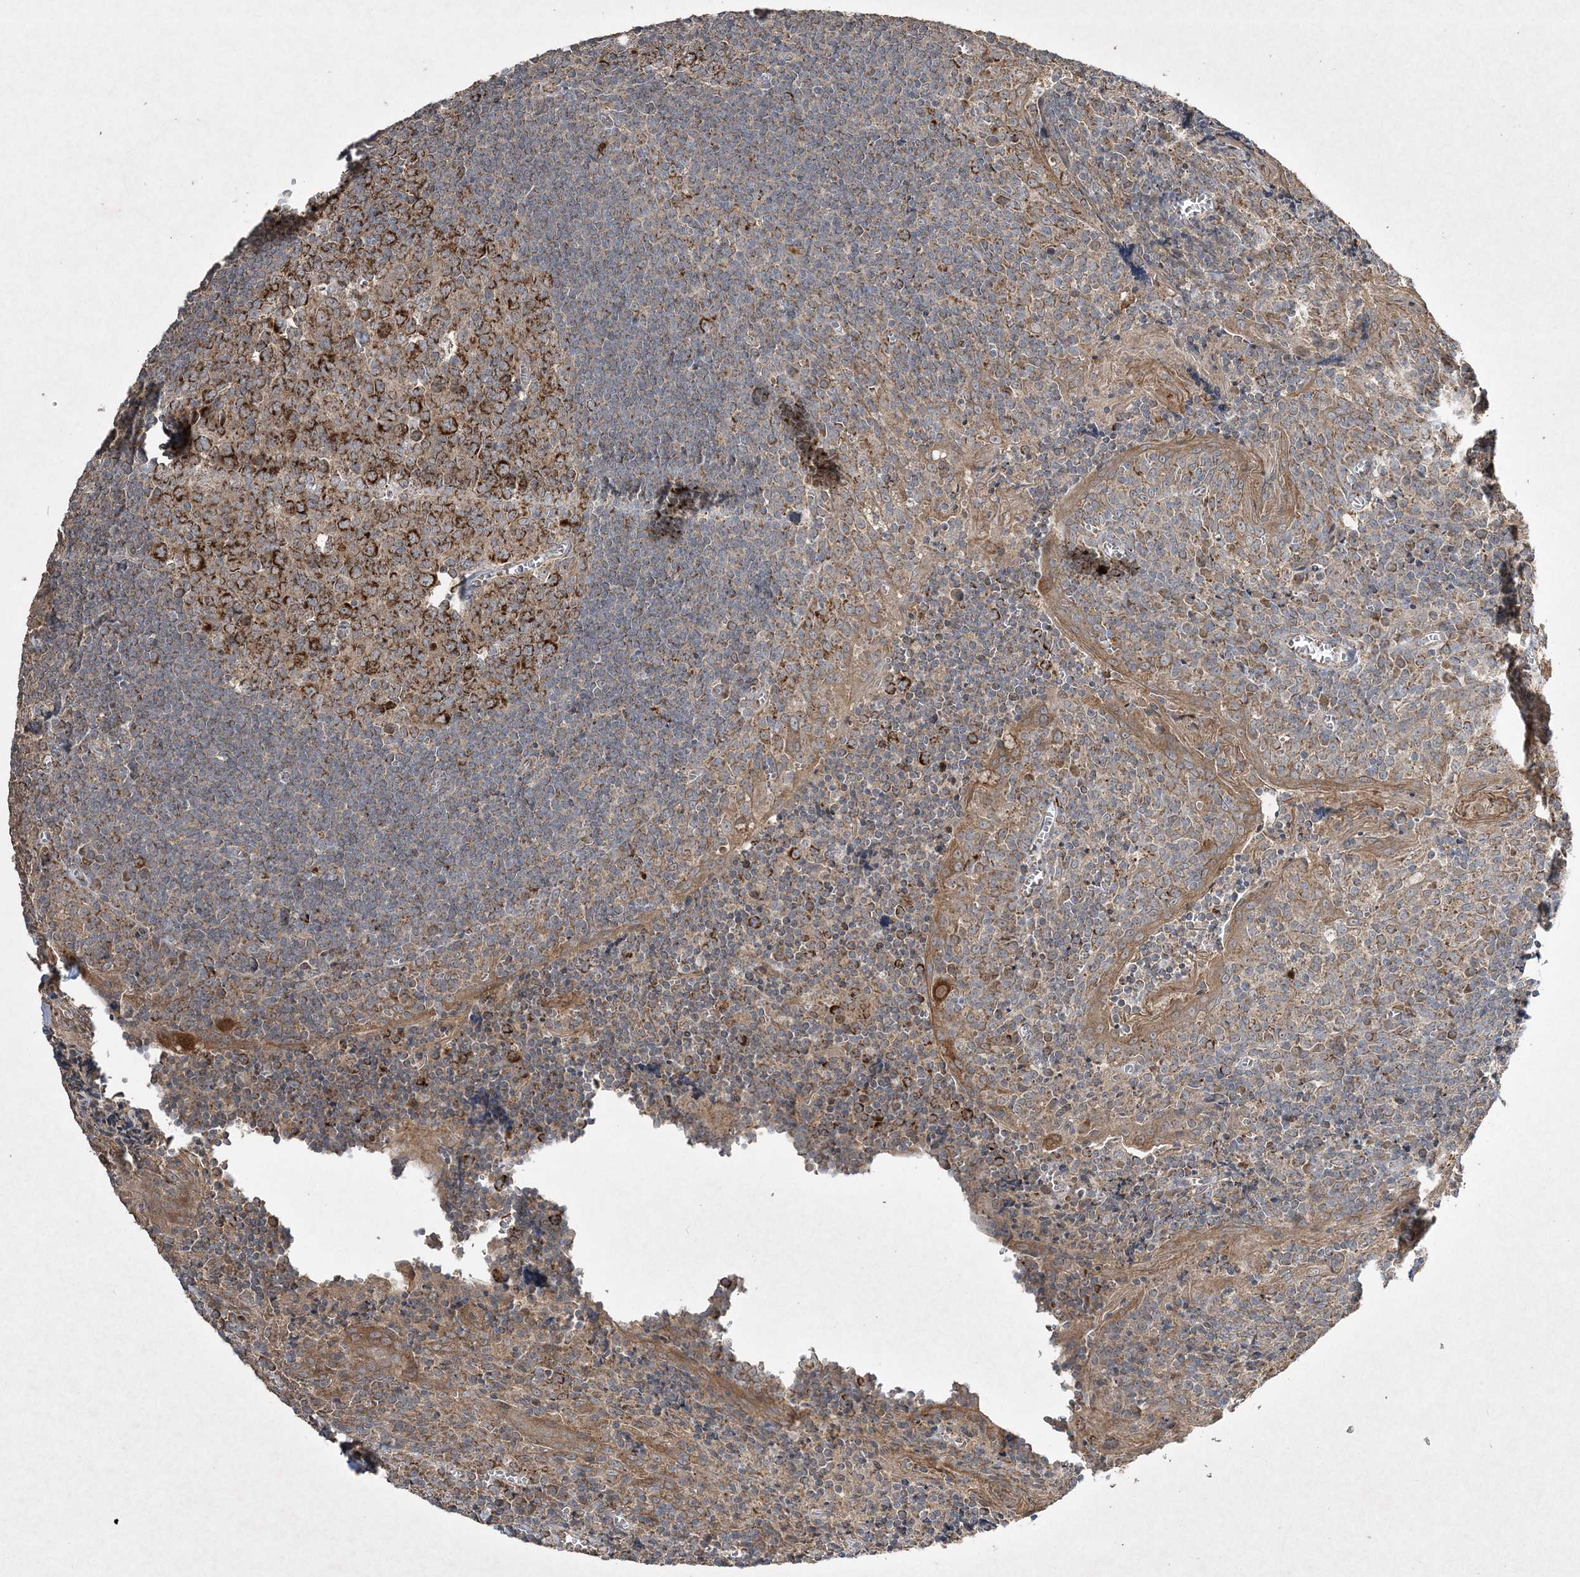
{"staining": {"intensity": "strong", "quantity": ">75%", "location": "cytoplasmic/membranous"}, "tissue": "tonsil", "cell_type": "Germinal center cells", "image_type": "normal", "snomed": [{"axis": "morphology", "description": "Normal tissue, NOS"}, {"axis": "topography", "description": "Tonsil"}], "caption": "Strong cytoplasmic/membranous expression is identified in approximately >75% of germinal center cells in benign tonsil.", "gene": "GRSF1", "patient": {"sex": "male", "age": 27}}